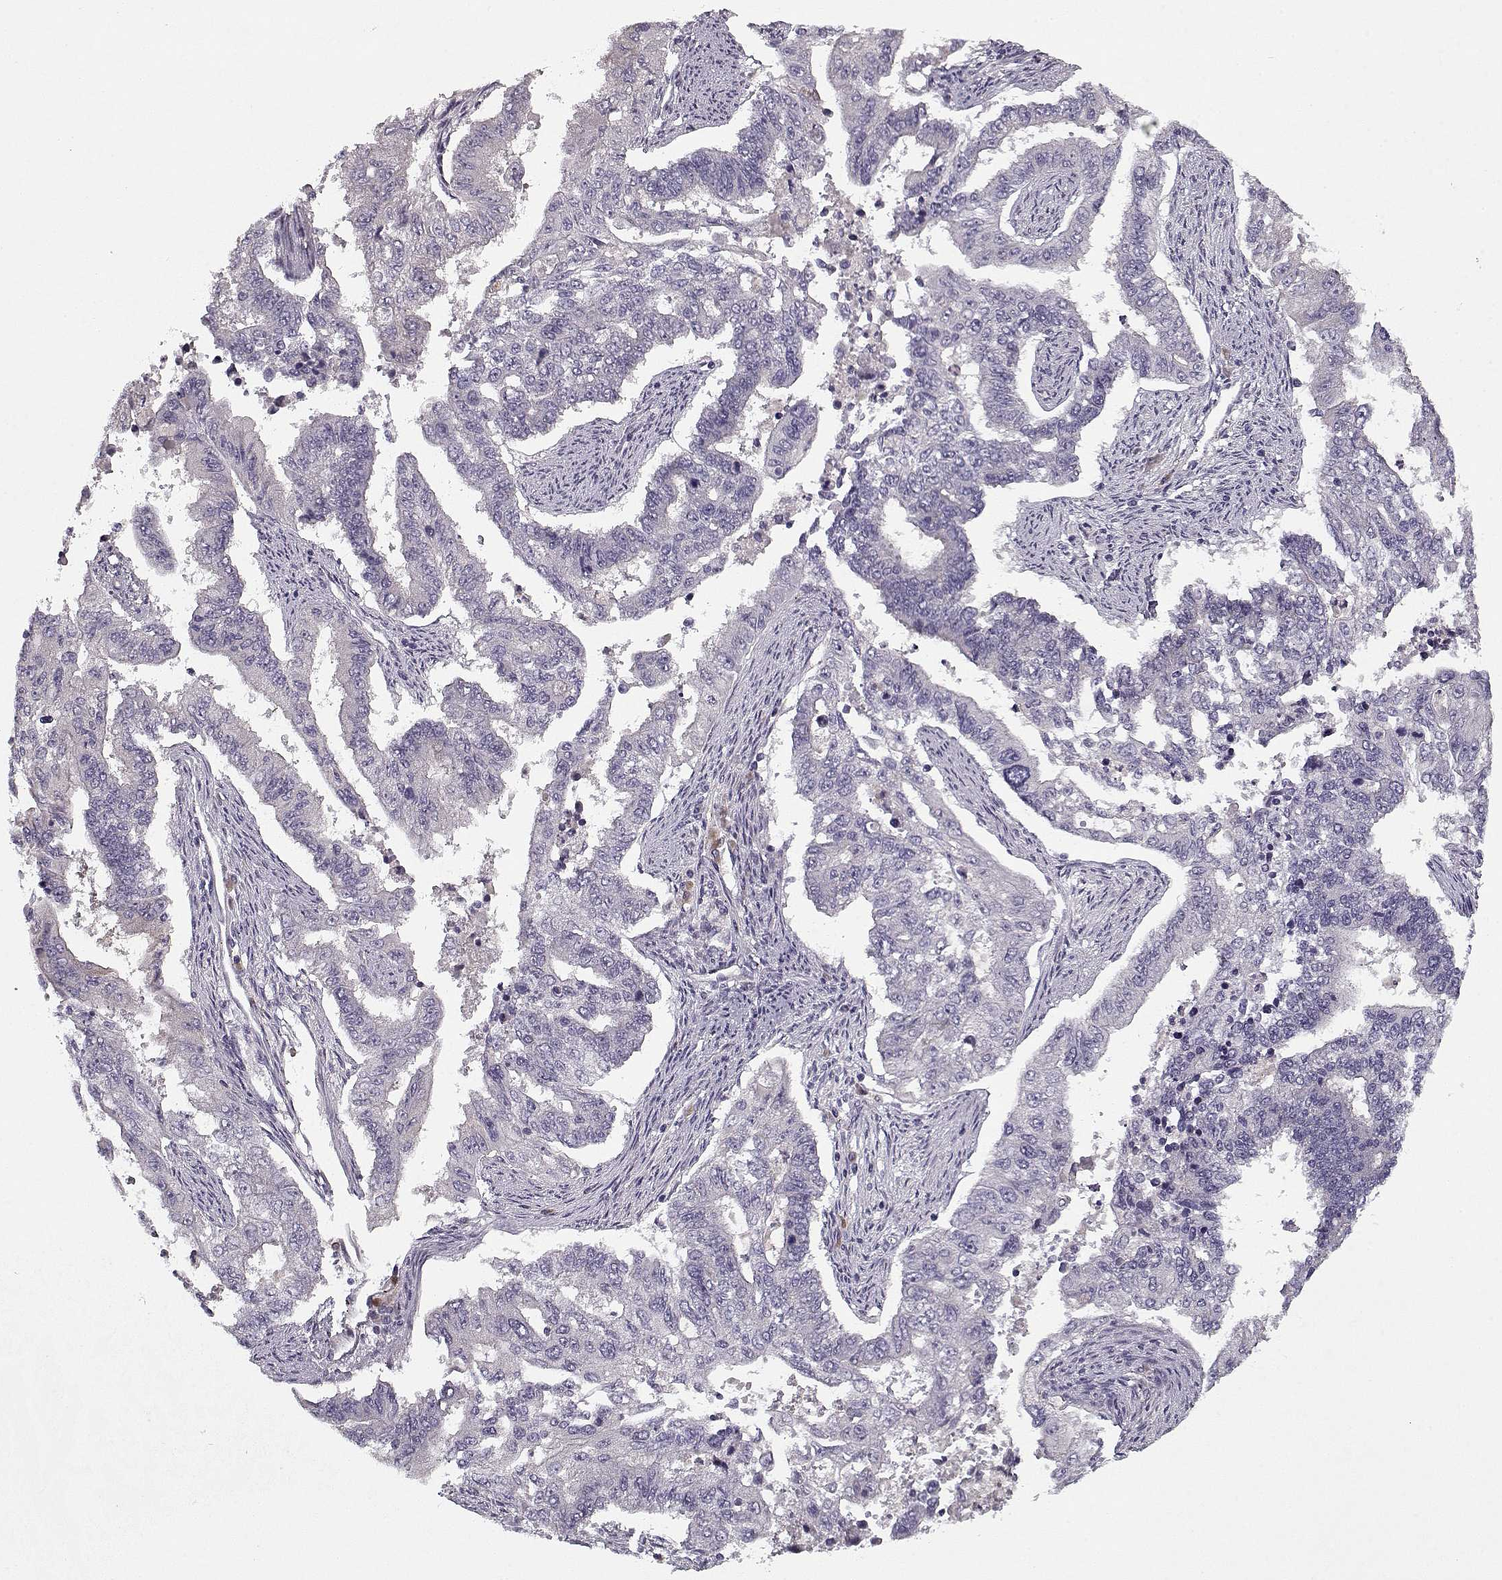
{"staining": {"intensity": "negative", "quantity": "none", "location": "none"}, "tissue": "endometrial cancer", "cell_type": "Tumor cells", "image_type": "cancer", "snomed": [{"axis": "morphology", "description": "Adenocarcinoma, NOS"}, {"axis": "topography", "description": "Uterus"}], "caption": "This is an immunohistochemistry photomicrograph of adenocarcinoma (endometrial). There is no expression in tumor cells.", "gene": "UNC13D", "patient": {"sex": "female", "age": 59}}